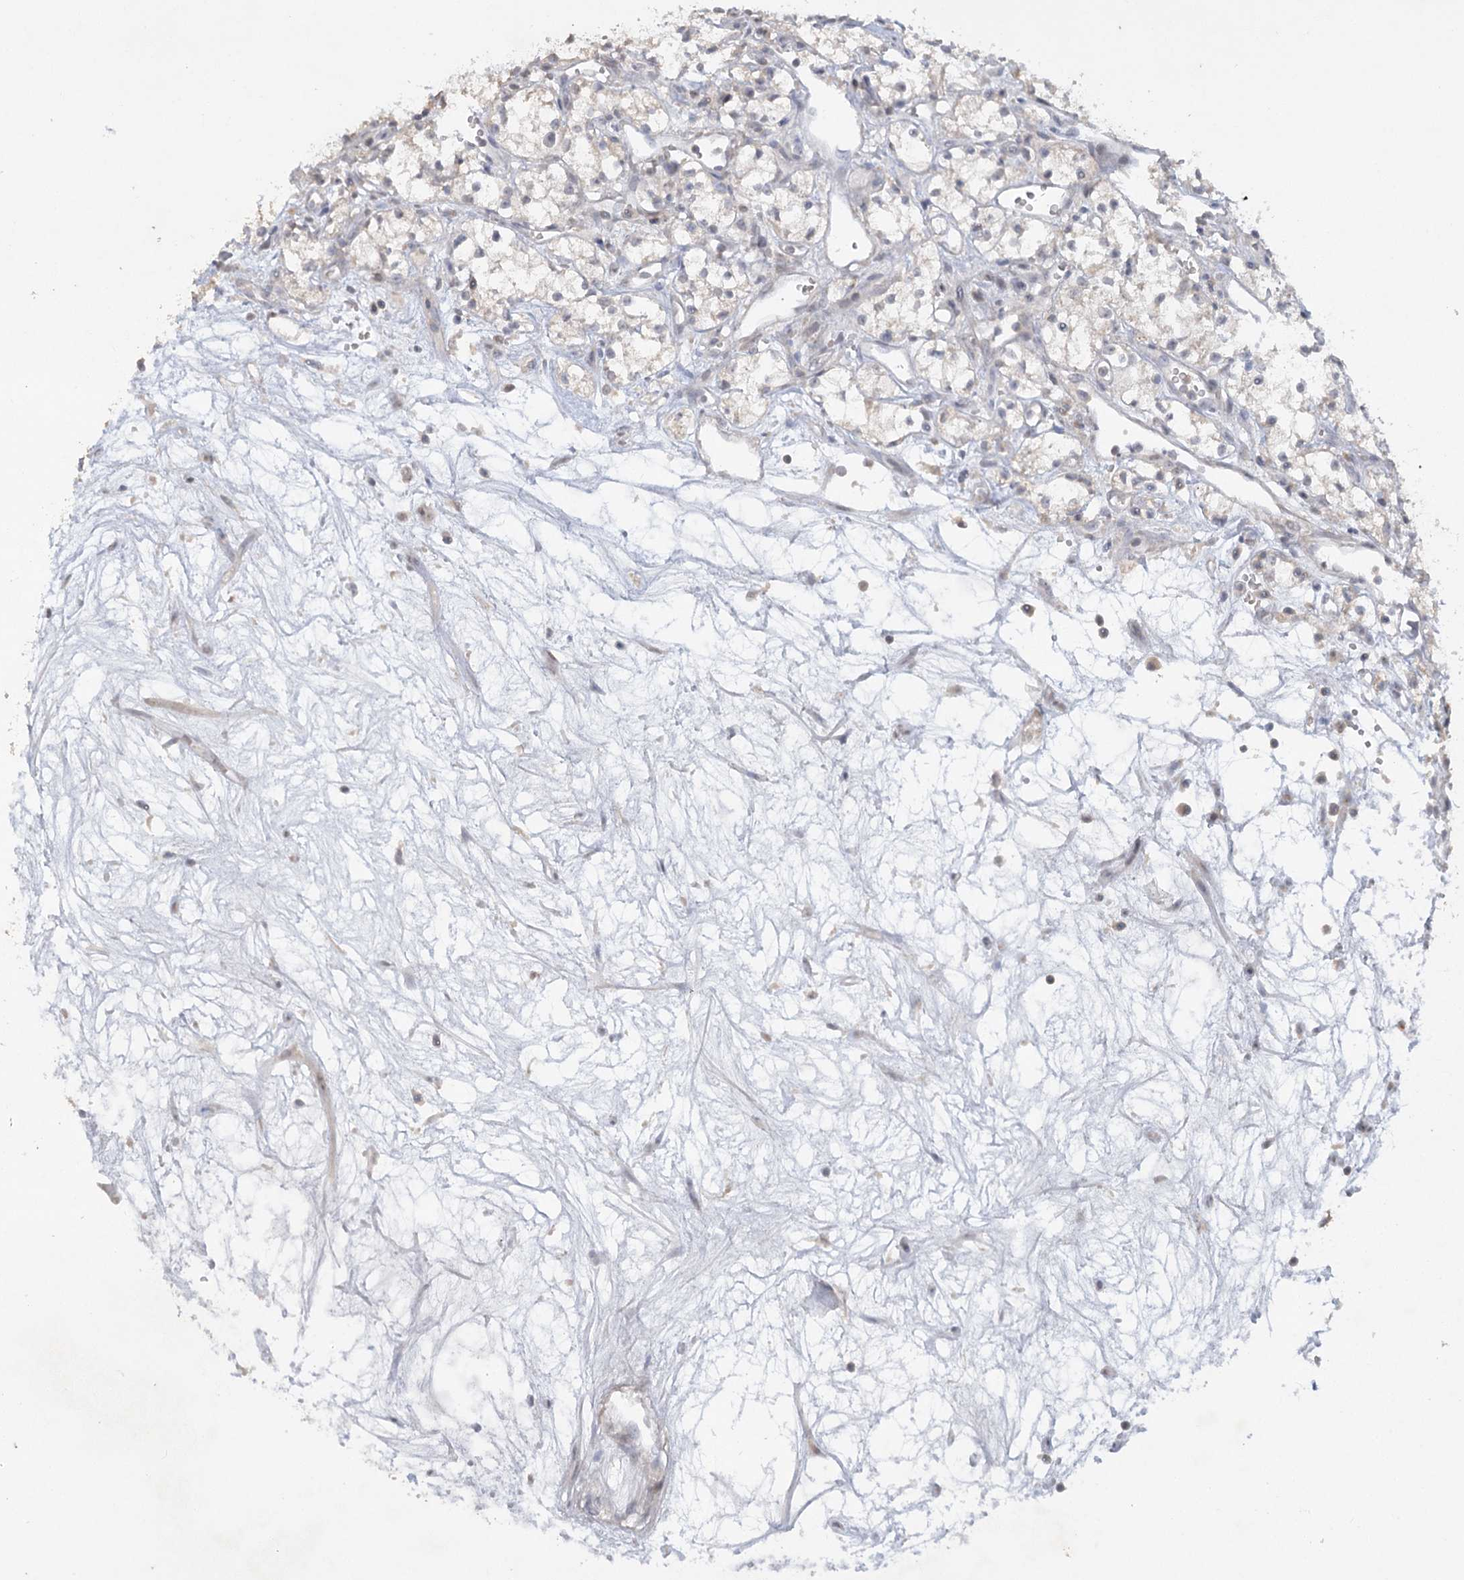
{"staining": {"intensity": "negative", "quantity": "none", "location": "none"}, "tissue": "renal cancer", "cell_type": "Tumor cells", "image_type": "cancer", "snomed": [{"axis": "morphology", "description": "Adenocarcinoma, NOS"}, {"axis": "topography", "description": "Kidney"}], "caption": "An image of human renal adenocarcinoma is negative for staining in tumor cells. (Stains: DAB immunohistochemistry with hematoxylin counter stain, Microscopy: brightfield microscopy at high magnification).", "gene": "TRAF3IP1", "patient": {"sex": "male", "age": 59}}